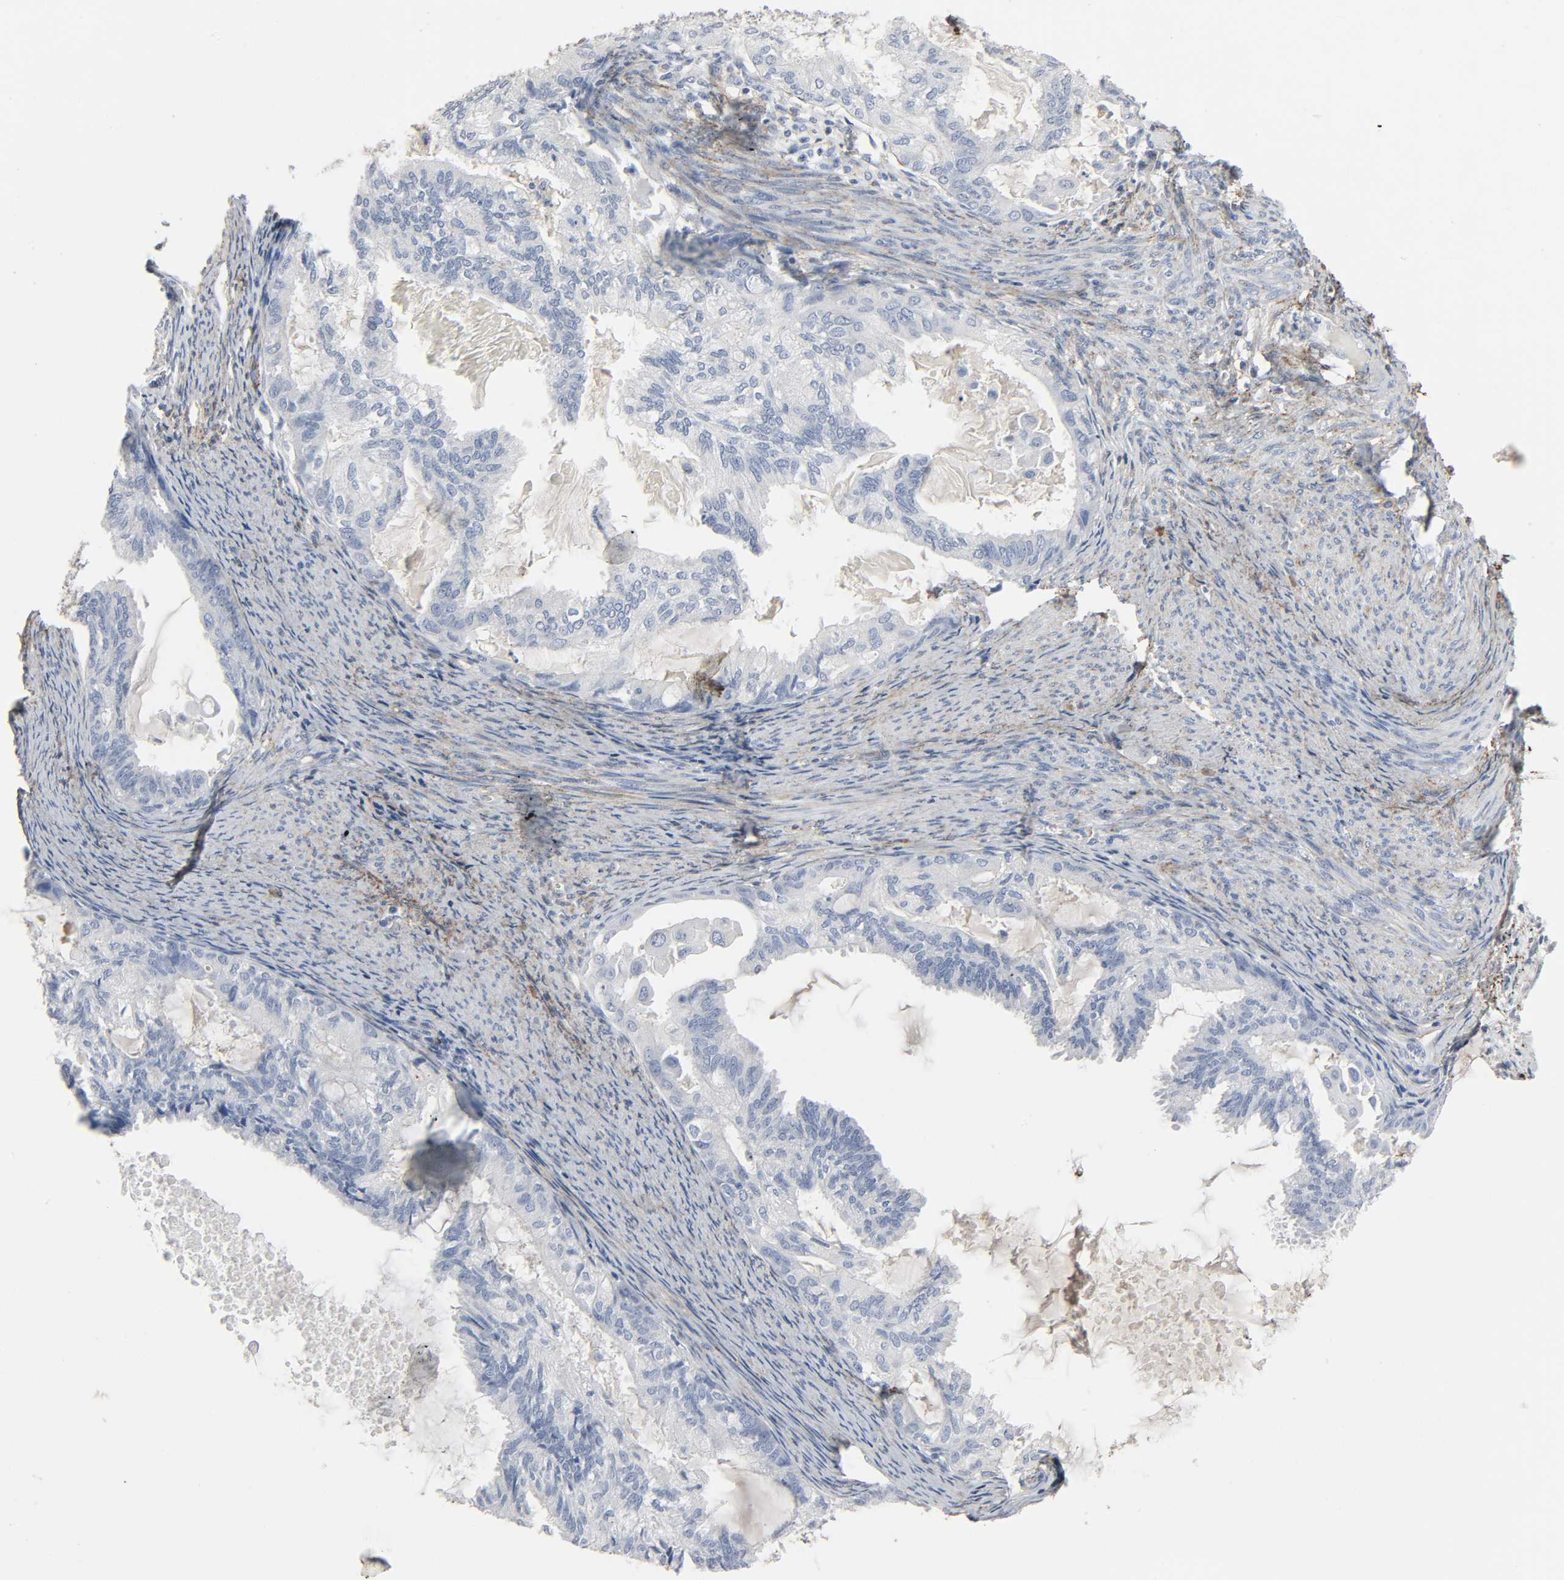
{"staining": {"intensity": "negative", "quantity": "none", "location": "none"}, "tissue": "cervical cancer", "cell_type": "Tumor cells", "image_type": "cancer", "snomed": [{"axis": "morphology", "description": "Normal tissue, NOS"}, {"axis": "morphology", "description": "Adenocarcinoma, NOS"}, {"axis": "topography", "description": "Cervix"}, {"axis": "topography", "description": "Endometrium"}], "caption": "A micrograph of human cervical cancer is negative for staining in tumor cells.", "gene": "FBLN5", "patient": {"sex": "female", "age": 86}}